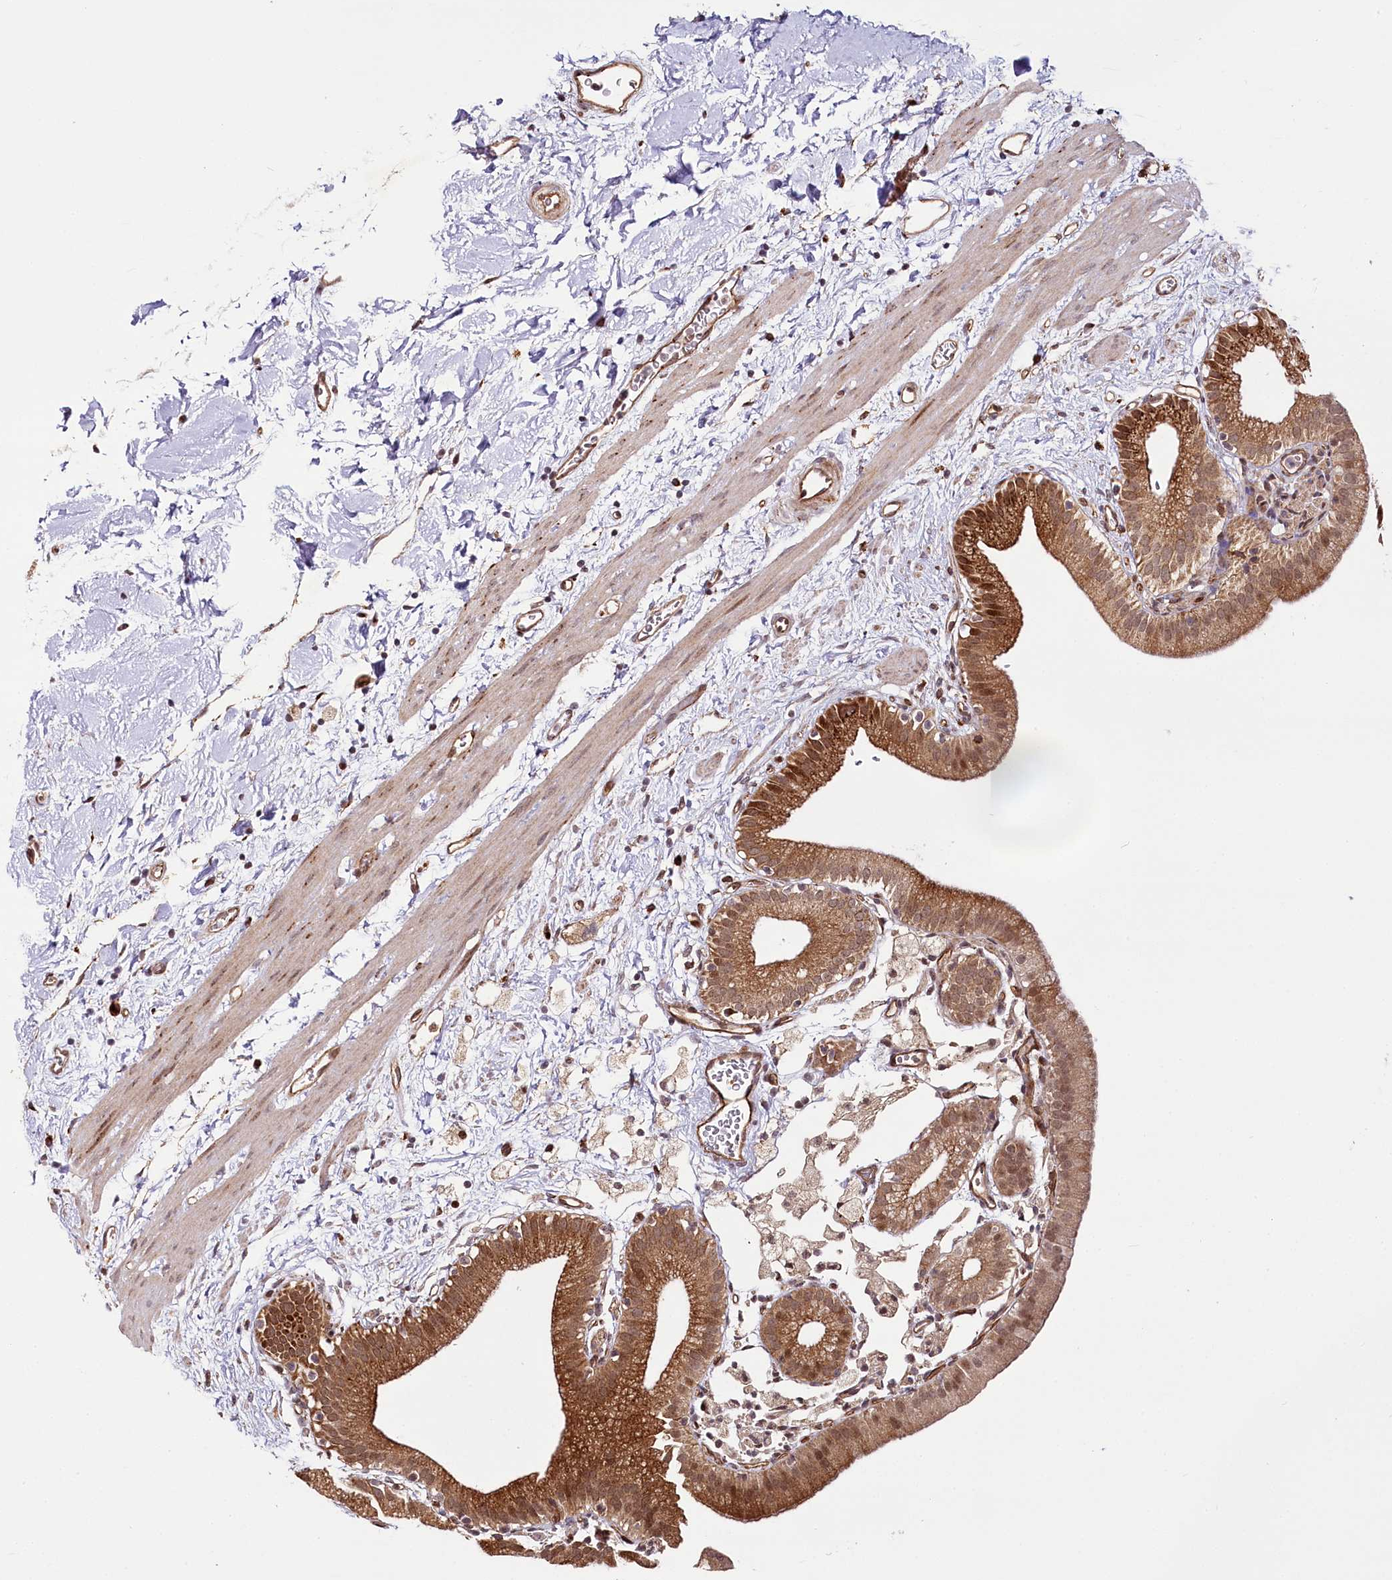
{"staining": {"intensity": "strong", "quantity": ">75%", "location": "cytoplasmic/membranous,nuclear"}, "tissue": "gallbladder", "cell_type": "Glandular cells", "image_type": "normal", "snomed": [{"axis": "morphology", "description": "Normal tissue, NOS"}, {"axis": "topography", "description": "Gallbladder"}], "caption": "Immunohistochemistry image of unremarkable human gallbladder stained for a protein (brown), which exhibits high levels of strong cytoplasmic/membranous,nuclear staining in approximately >75% of glandular cells.", "gene": "COPG1", "patient": {"sex": "male", "age": 55}}